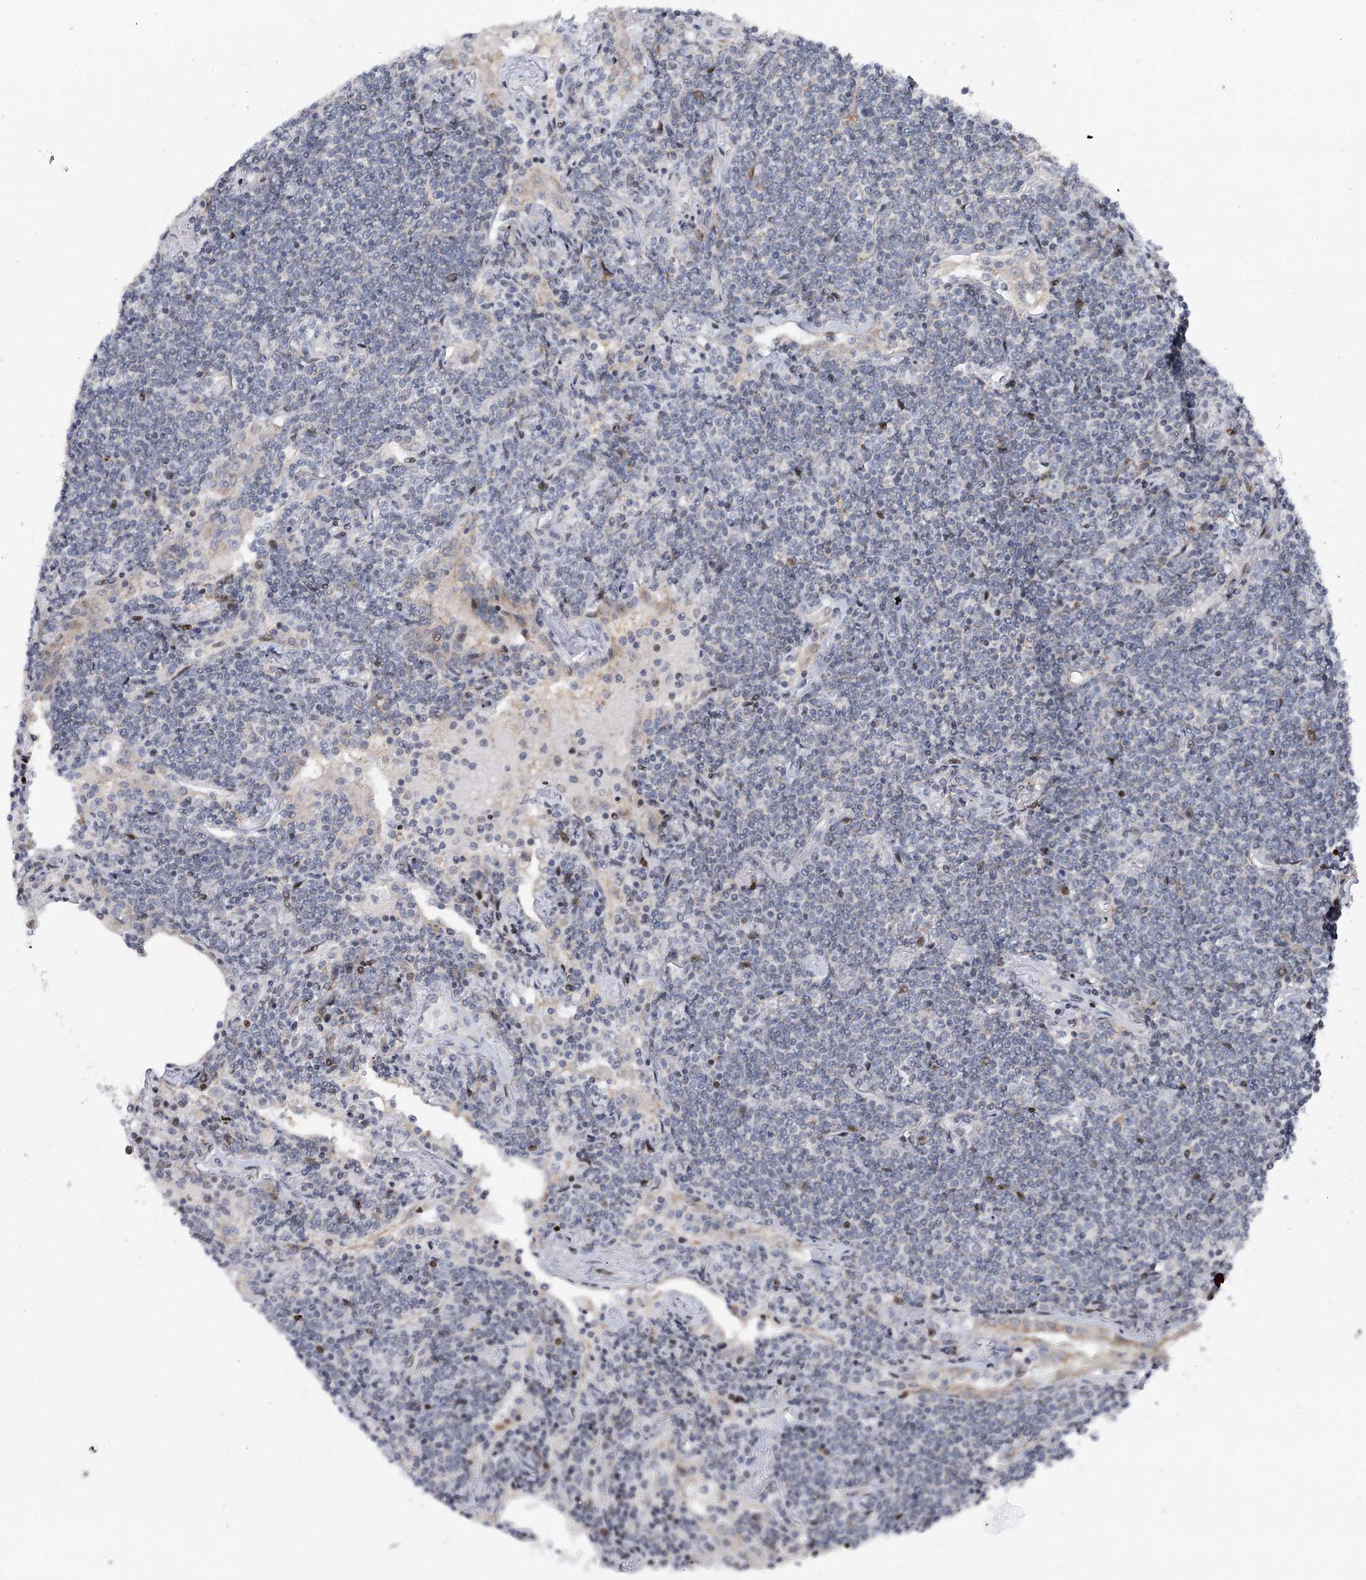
{"staining": {"intensity": "negative", "quantity": "none", "location": "none"}, "tissue": "lymphoma", "cell_type": "Tumor cells", "image_type": "cancer", "snomed": [{"axis": "morphology", "description": "Malignant lymphoma, non-Hodgkin's type, Low grade"}, {"axis": "topography", "description": "Lung"}], "caption": "DAB (3,3'-diaminobenzidine) immunohistochemical staining of human malignant lymphoma, non-Hodgkin's type (low-grade) demonstrates no significant staining in tumor cells.", "gene": "PTGR1", "patient": {"sex": "female", "age": 71}}